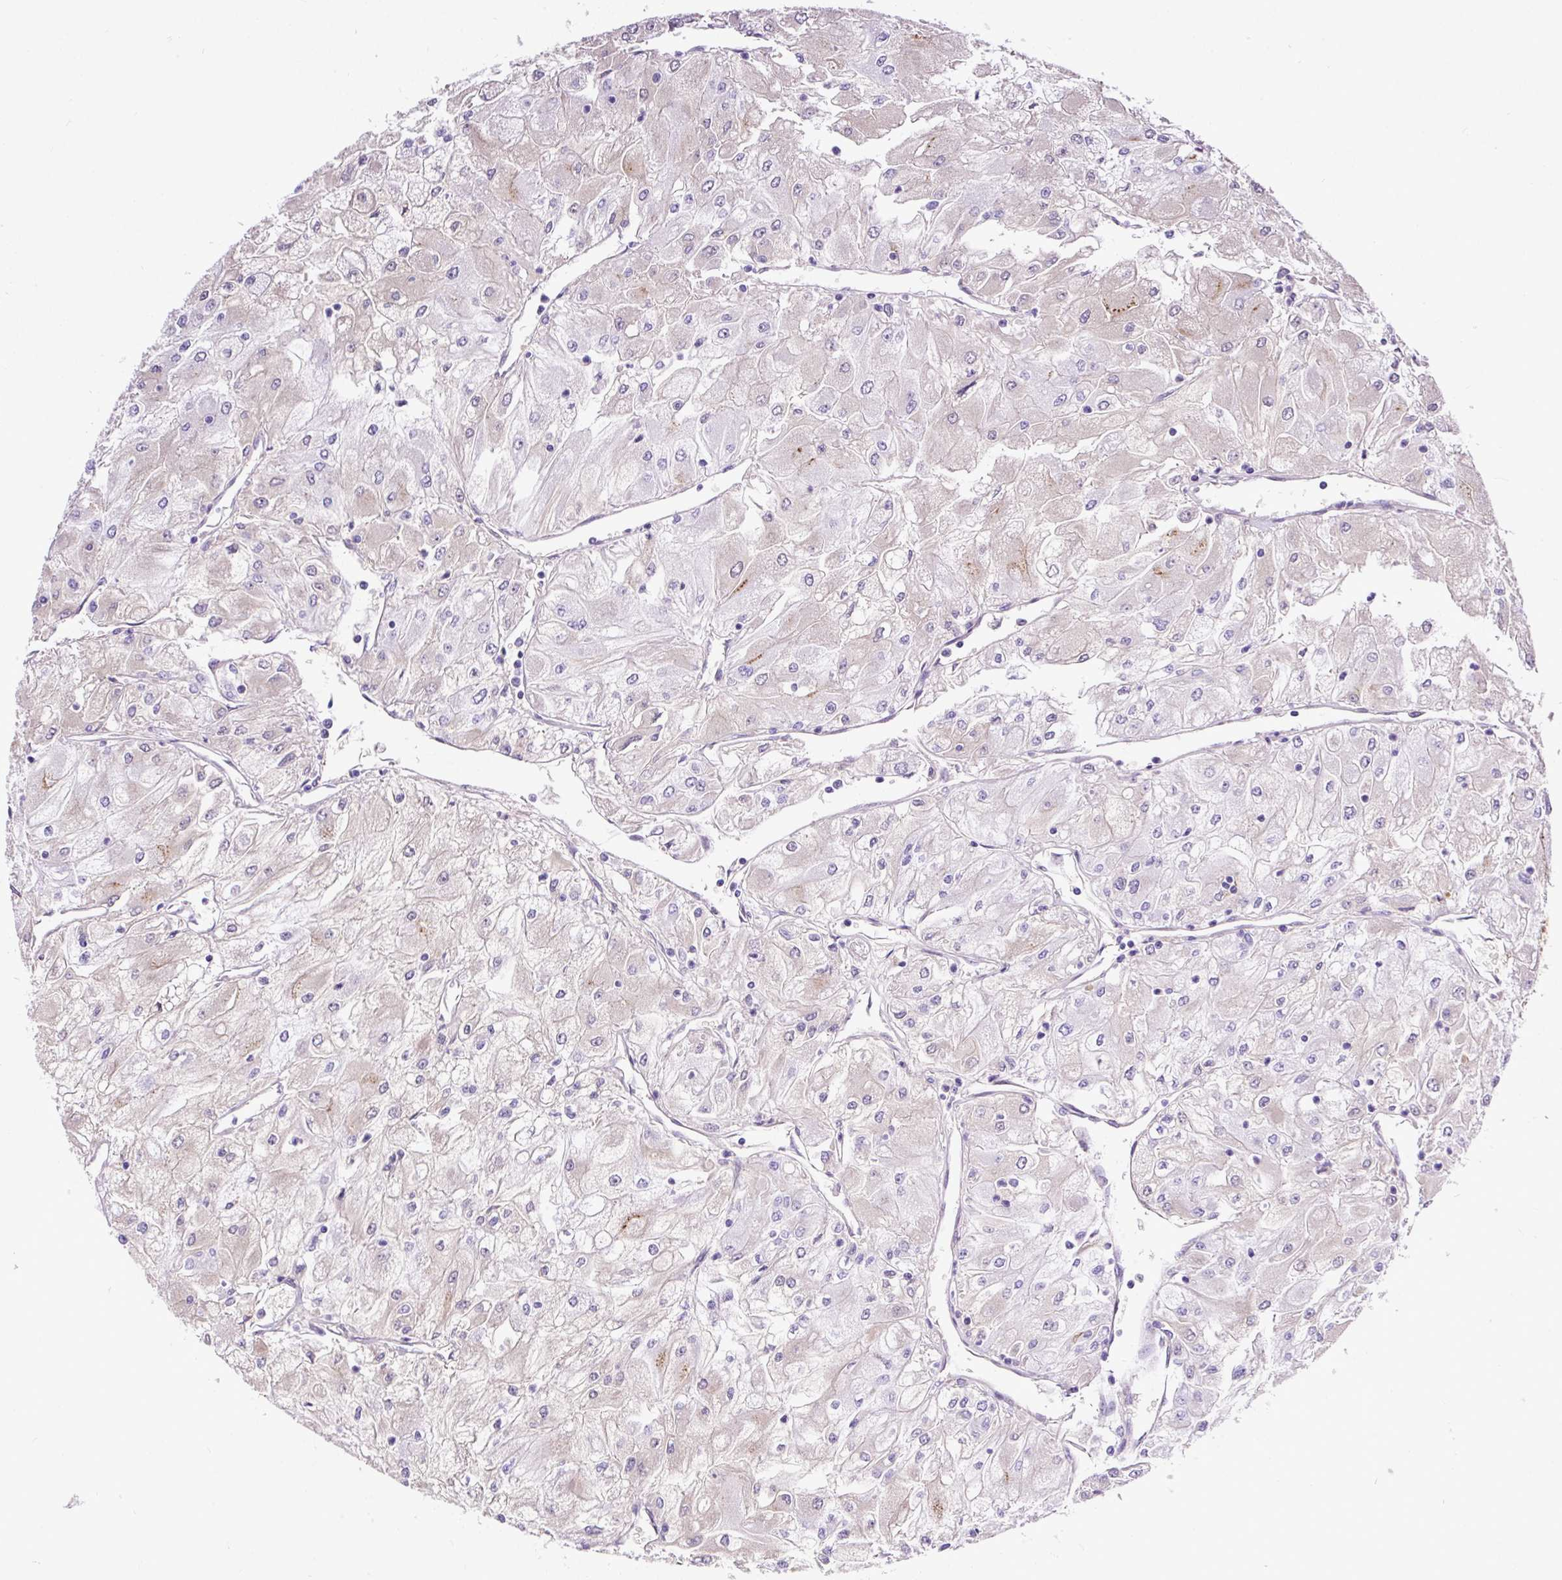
{"staining": {"intensity": "negative", "quantity": "none", "location": "none"}, "tissue": "renal cancer", "cell_type": "Tumor cells", "image_type": "cancer", "snomed": [{"axis": "morphology", "description": "Adenocarcinoma, NOS"}, {"axis": "topography", "description": "Kidney"}], "caption": "Tumor cells show no significant positivity in adenocarcinoma (renal).", "gene": "CLEC3B", "patient": {"sex": "male", "age": 80}}